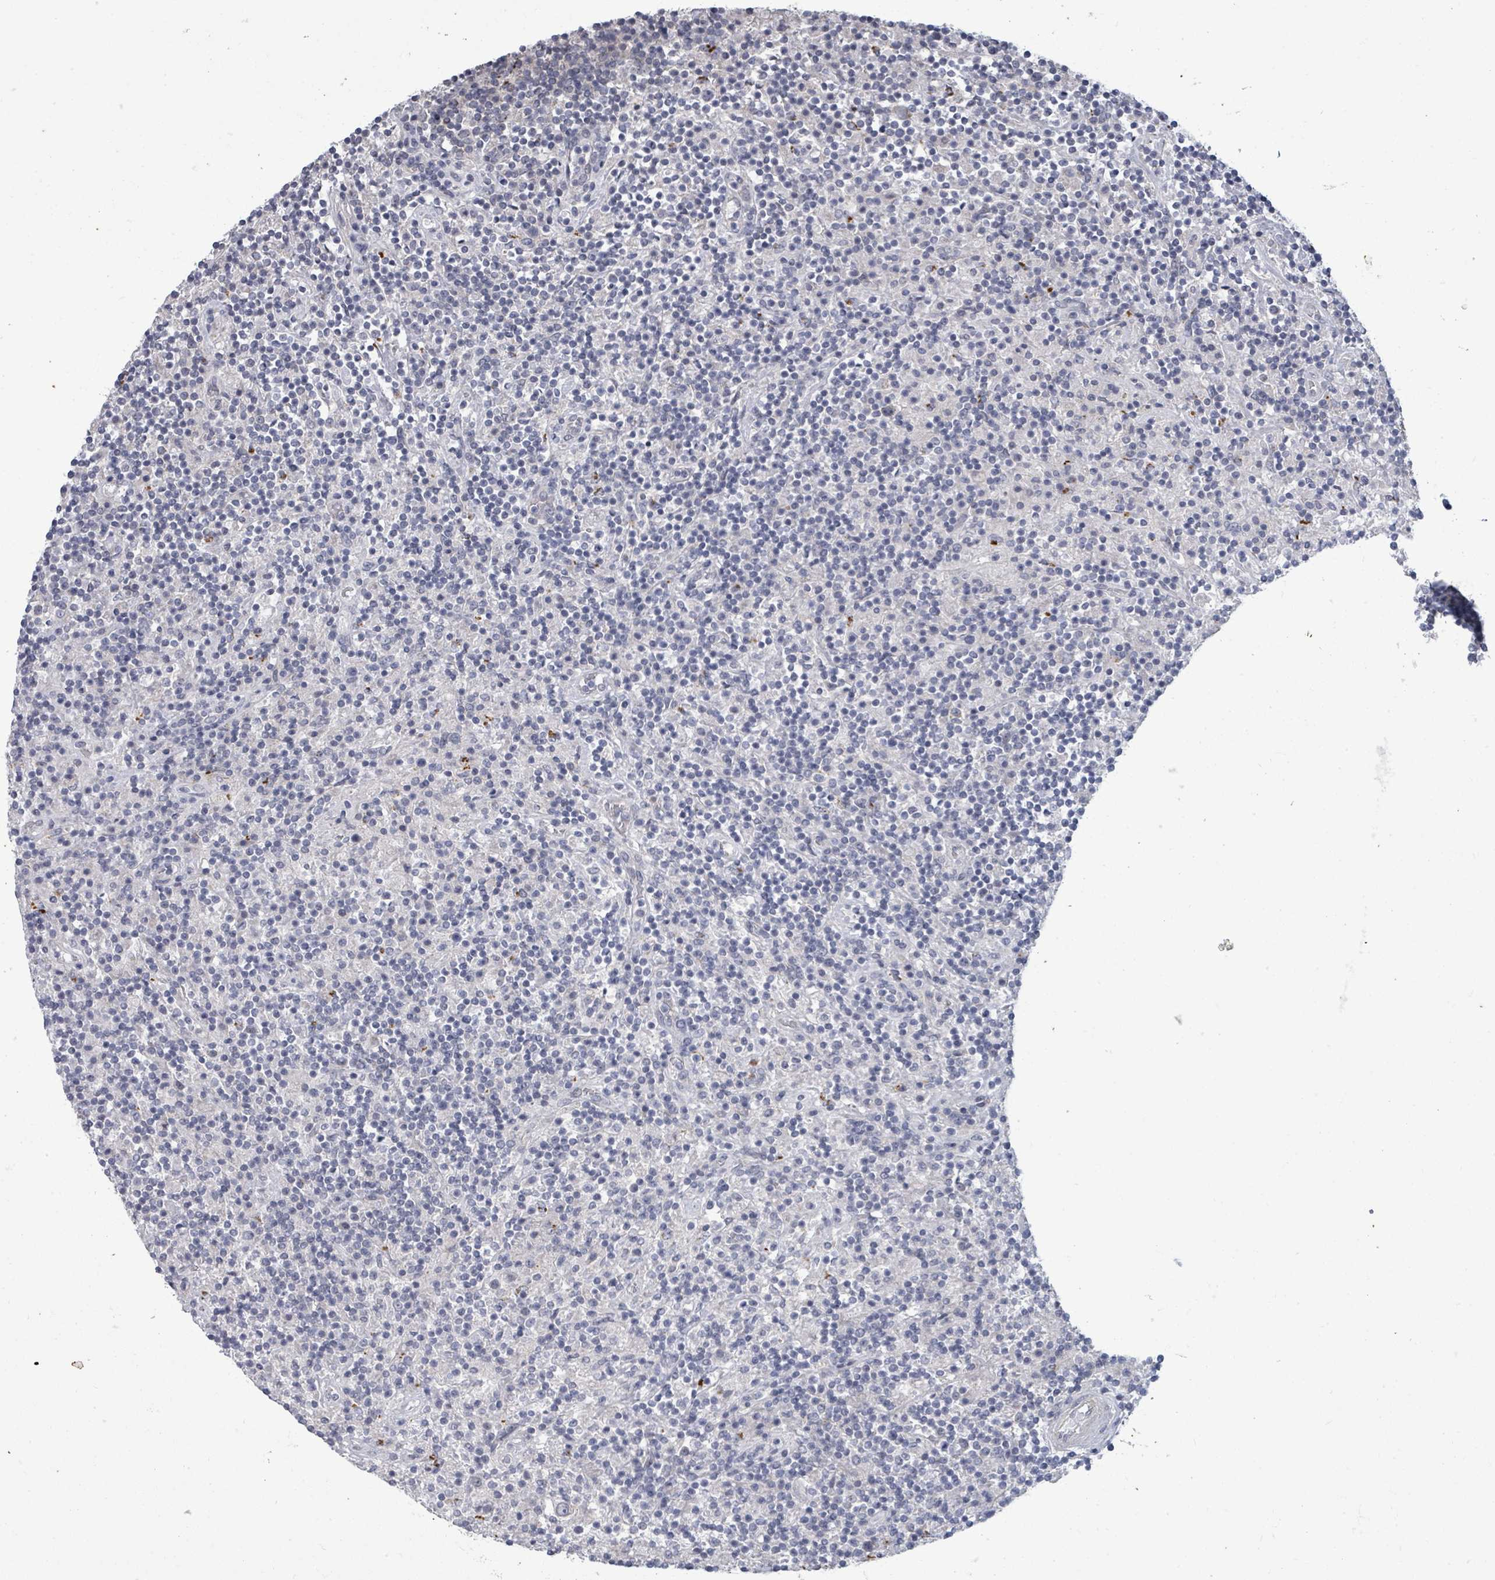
{"staining": {"intensity": "negative", "quantity": "none", "location": "none"}, "tissue": "lymphoma", "cell_type": "Tumor cells", "image_type": "cancer", "snomed": [{"axis": "morphology", "description": "Hodgkin's disease, NOS"}, {"axis": "topography", "description": "Lymph node"}], "caption": "DAB (3,3'-diaminobenzidine) immunohistochemical staining of human lymphoma demonstrates no significant staining in tumor cells.", "gene": "ASB12", "patient": {"sex": "male", "age": 70}}